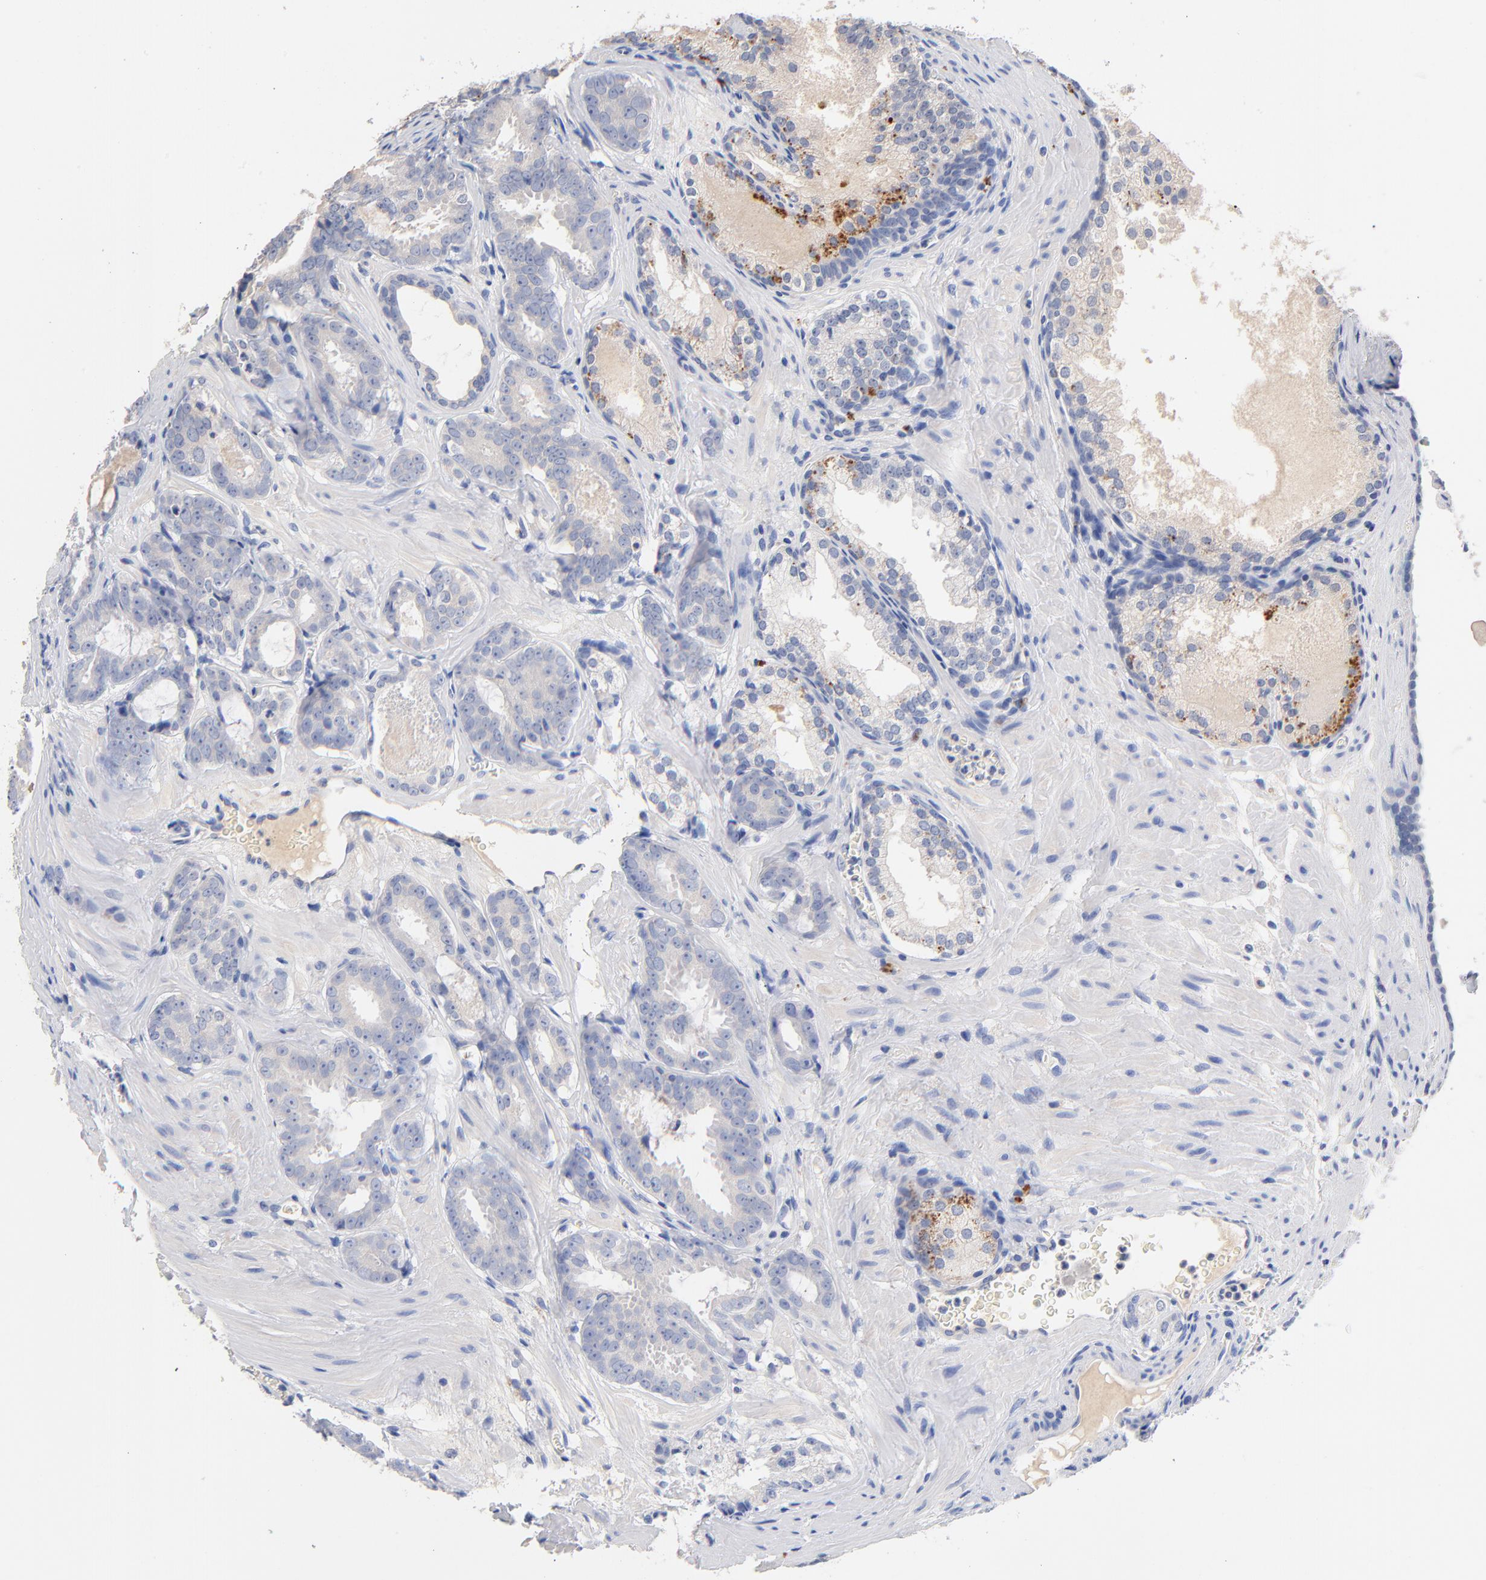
{"staining": {"intensity": "moderate", "quantity": "<25%", "location": "cytoplasmic/membranous"}, "tissue": "prostate cancer", "cell_type": "Tumor cells", "image_type": "cancer", "snomed": [{"axis": "morphology", "description": "Adenocarcinoma, Medium grade"}, {"axis": "topography", "description": "Prostate"}], "caption": "Moderate cytoplasmic/membranous staining for a protein is seen in approximately <25% of tumor cells of prostate cancer using IHC.", "gene": "CPS1", "patient": {"sex": "male", "age": 64}}